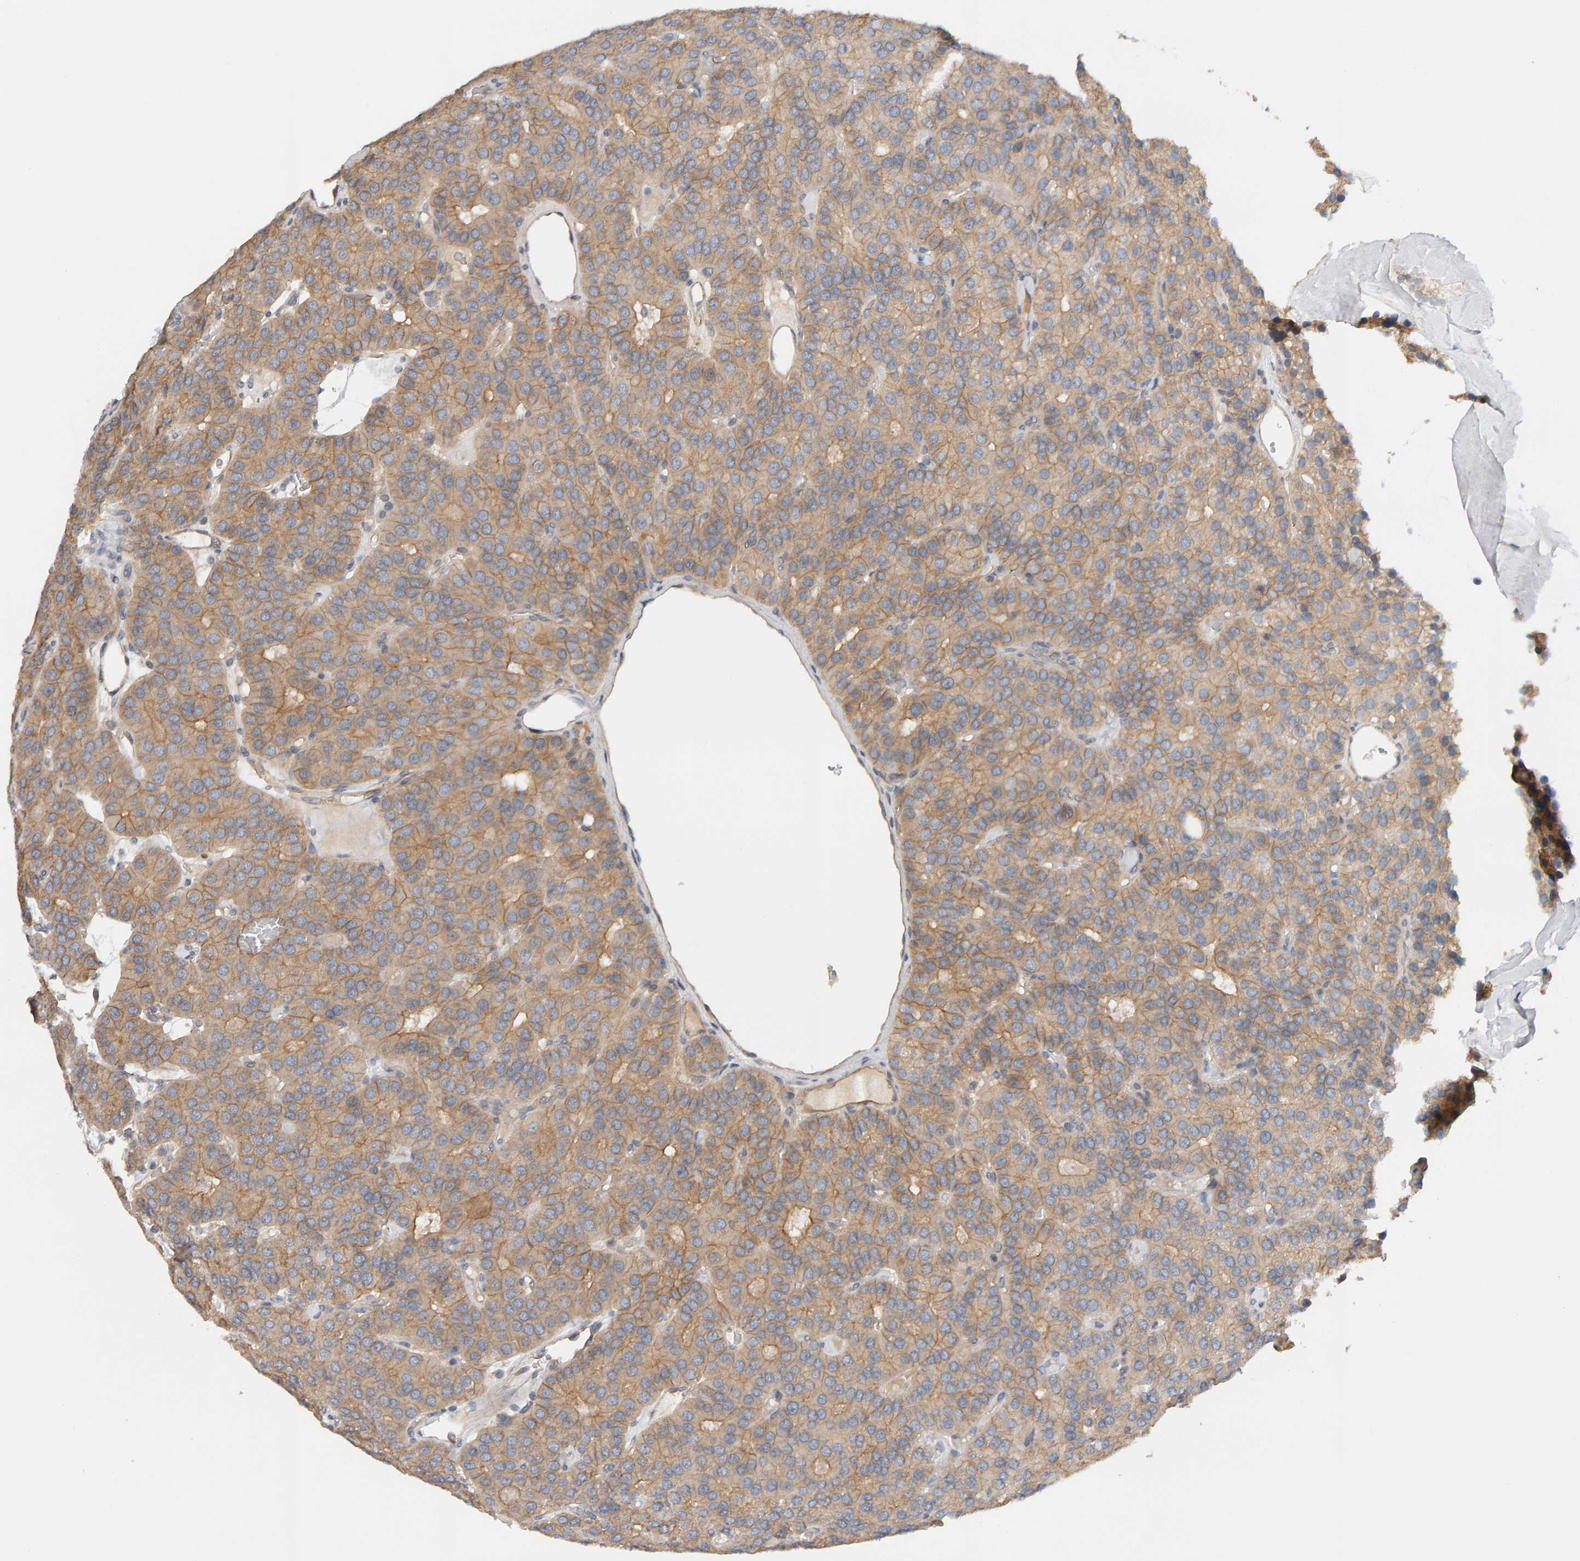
{"staining": {"intensity": "weak", "quantity": ">75%", "location": "cytoplasmic/membranous"}, "tissue": "parathyroid gland", "cell_type": "Glandular cells", "image_type": "normal", "snomed": [{"axis": "morphology", "description": "Normal tissue, NOS"}, {"axis": "morphology", "description": "Adenoma, NOS"}, {"axis": "topography", "description": "Parathyroid gland"}], "caption": "High-power microscopy captured an immunohistochemistry photomicrograph of normal parathyroid gland, revealing weak cytoplasmic/membranous expression in approximately >75% of glandular cells. The staining is performed using DAB brown chromogen to label protein expression. The nuclei are counter-stained blue using hematoxylin.", "gene": "PPP1R16A", "patient": {"sex": "female", "age": 86}}